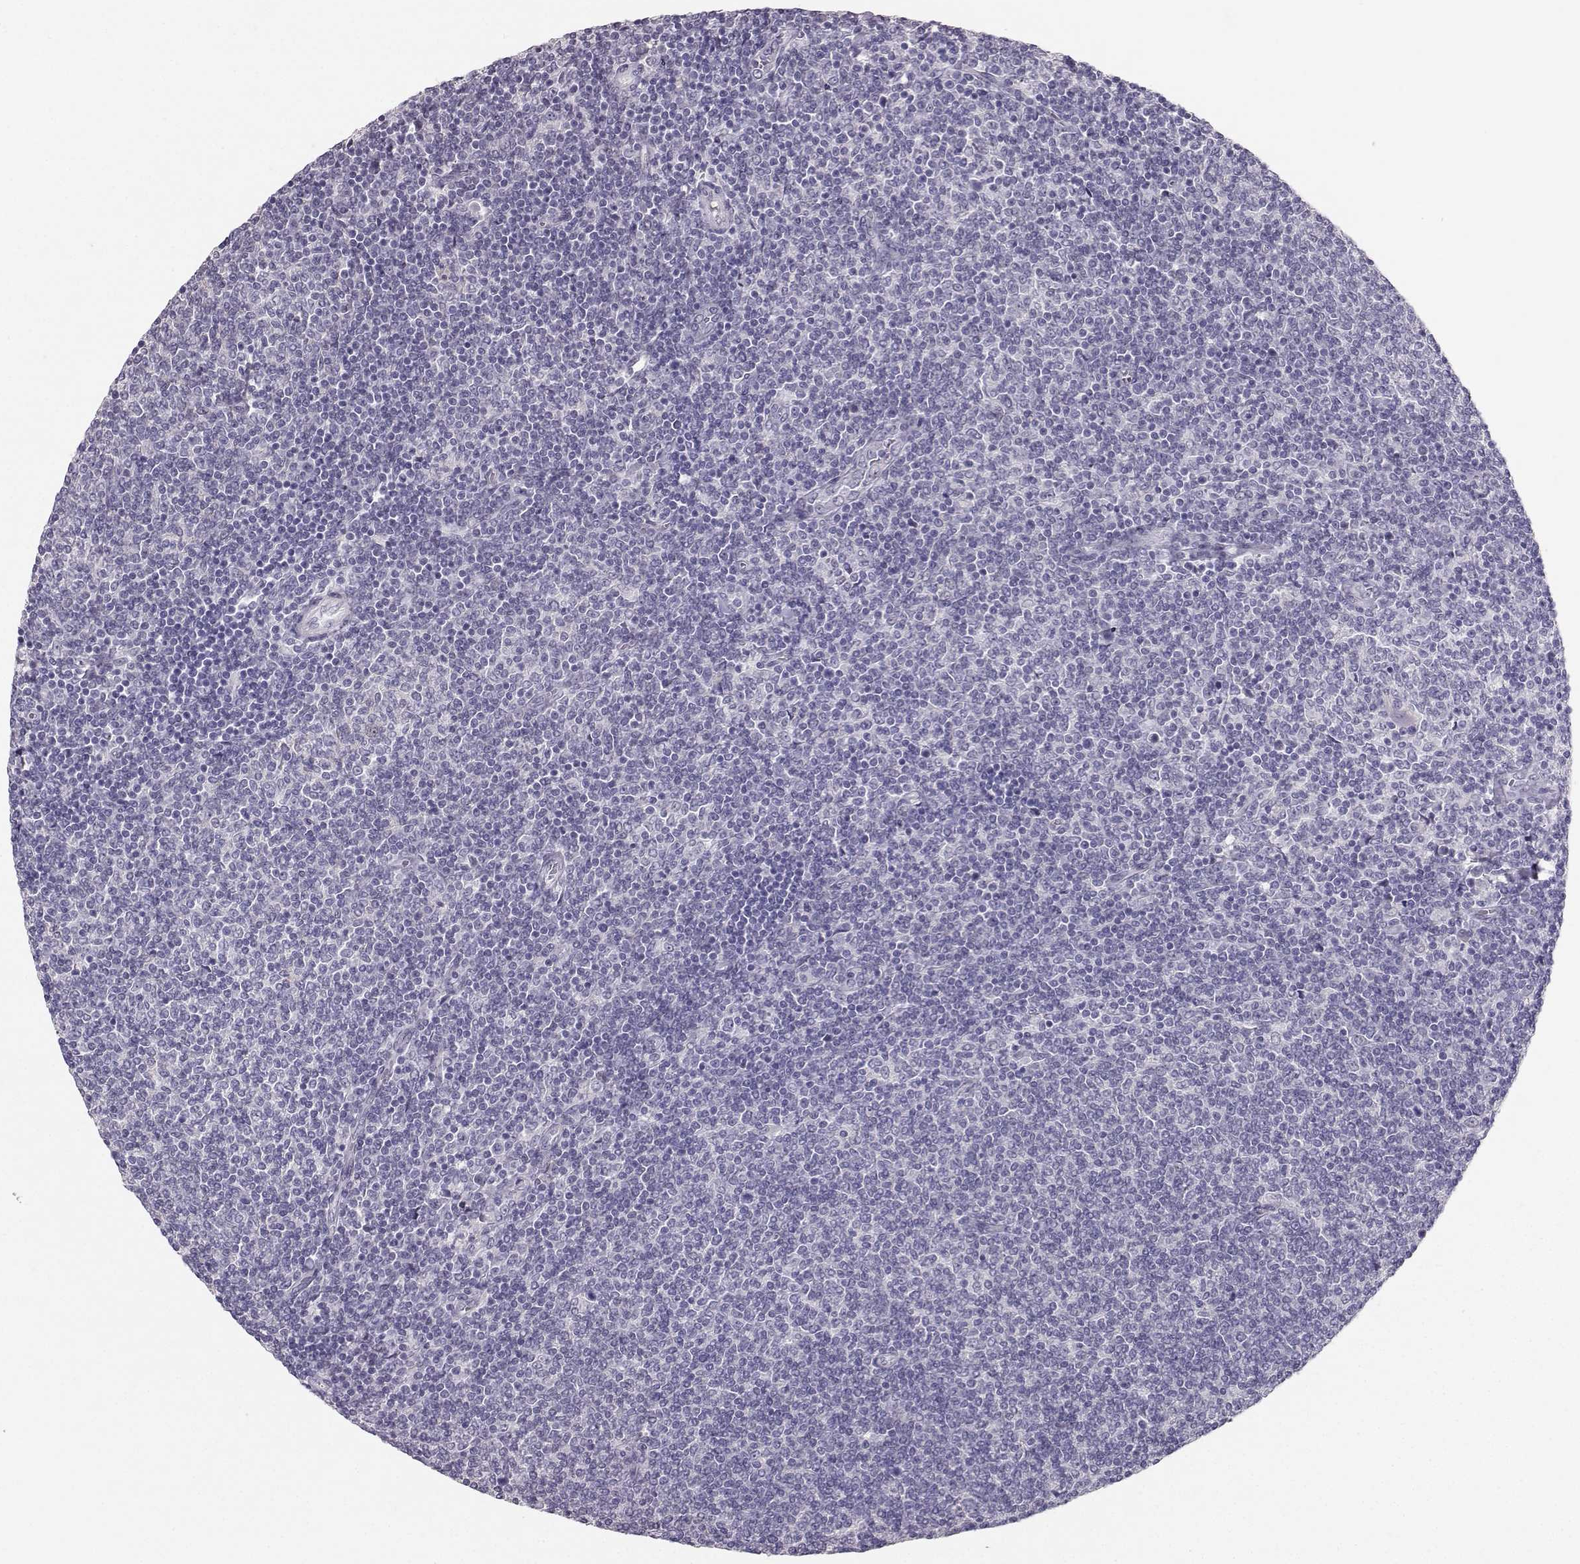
{"staining": {"intensity": "negative", "quantity": "none", "location": "none"}, "tissue": "lymphoma", "cell_type": "Tumor cells", "image_type": "cancer", "snomed": [{"axis": "morphology", "description": "Malignant lymphoma, non-Hodgkin's type, Low grade"}, {"axis": "topography", "description": "Lymph node"}], "caption": "Immunohistochemistry histopathology image of low-grade malignant lymphoma, non-Hodgkin's type stained for a protein (brown), which demonstrates no positivity in tumor cells.", "gene": "PKP2", "patient": {"sex": "male", "age": 52}}